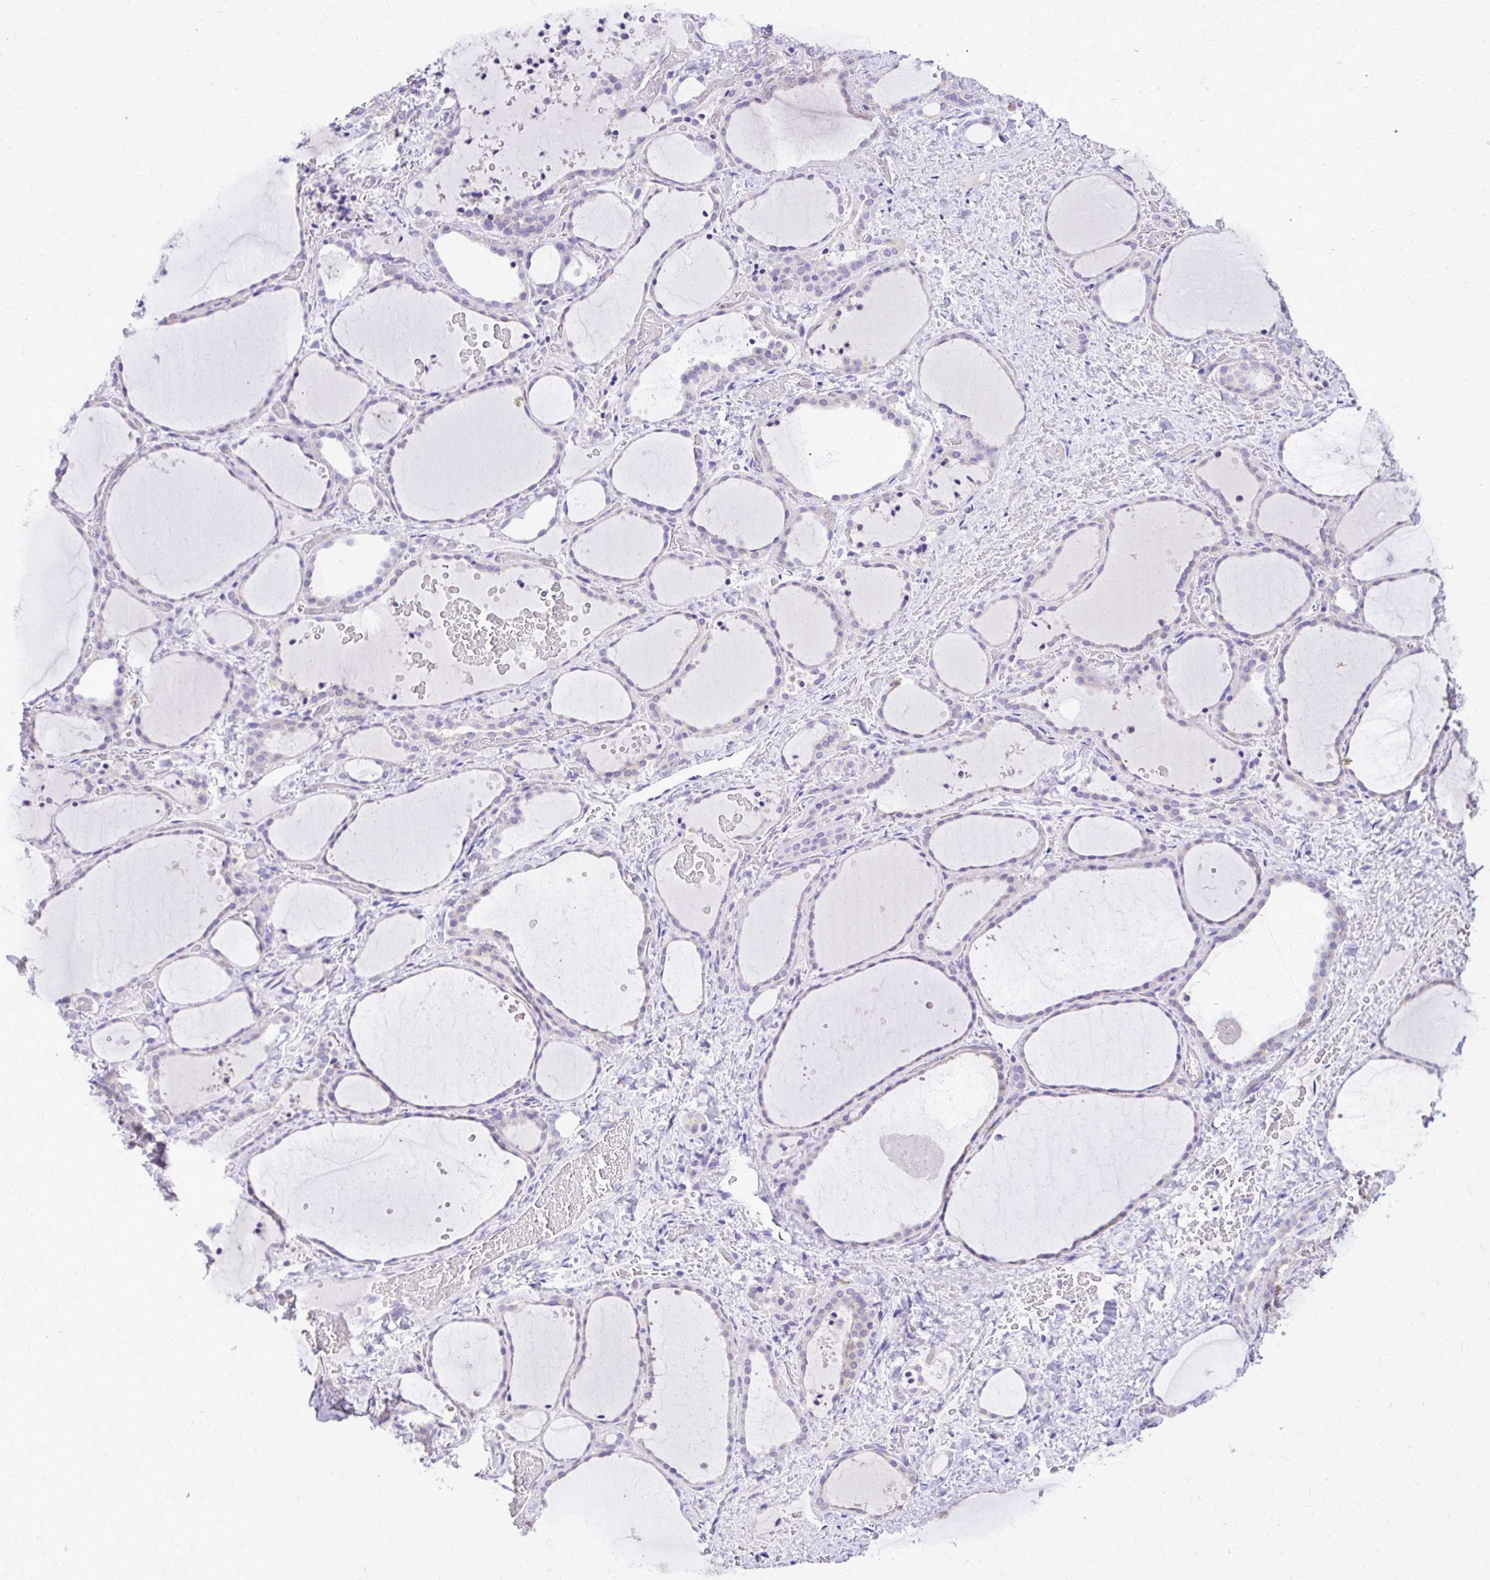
{"staining": {"intensity": "negative", "quantity": "none", "location": "none"}, "tissue": "thyroid gland", "cell_type": "Glandular cells", "image_type": "normal", "snomed": [{"axis": "morphology", "description": "Normal tissue, NOS"}, {"axis": "topography", "description": "Thyroid gland"}], "caption": "Human thyroid gland stained for a protein using immunohistochemistry (IHC) reveals no positivity in glandular cells.", "gene": "CAT", "patient": {"sex": "female", "age": 36}}